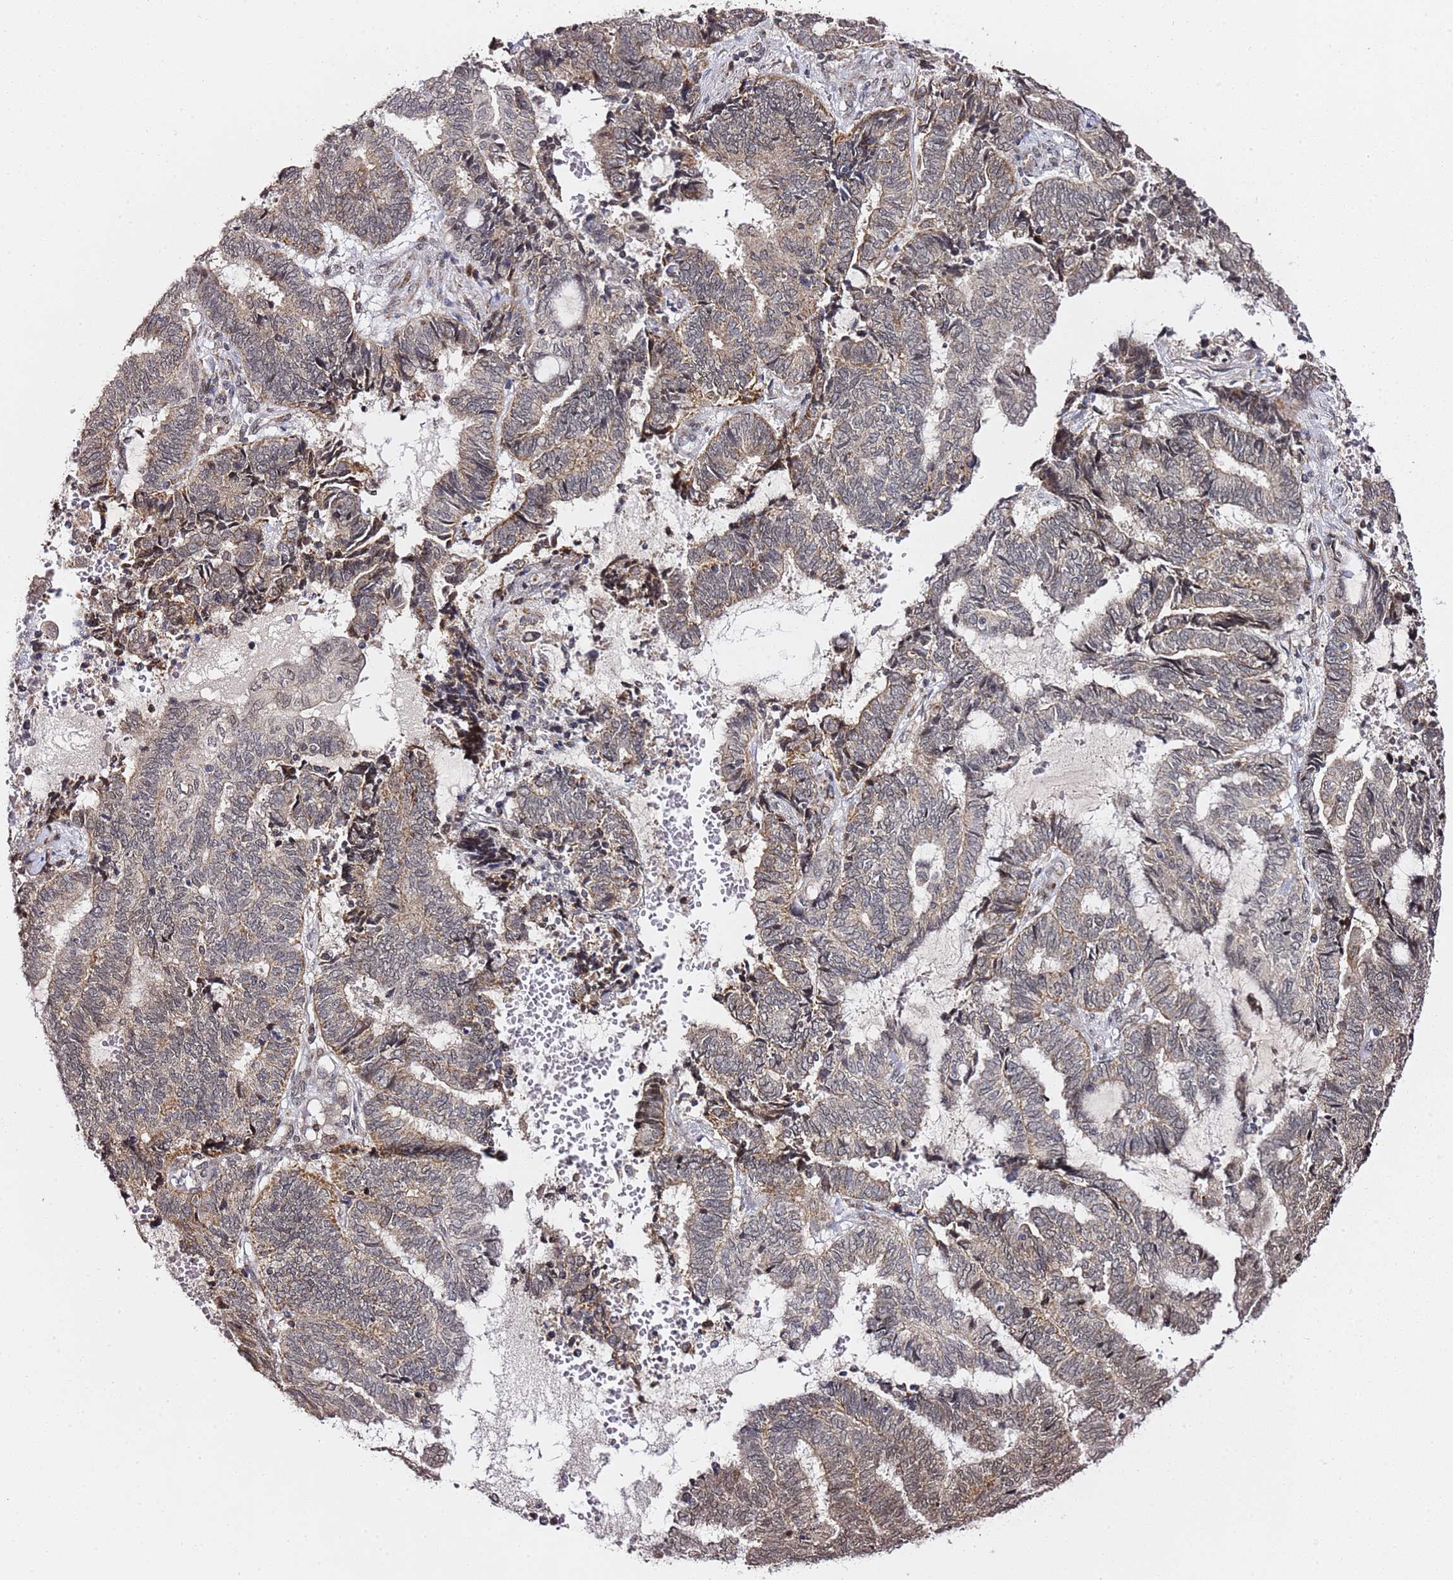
{"staining": {"intensity": "moderate", "quantity": "<25%", "location": "cytoplasmic/membranous"}, "tissue": "endometrial cancer", "cell_type": "Tumor cells", "image_type": "cancer", "snomed": [{"axis": "morphology", "description": "Adenocarcinoma, NOS"}, {"axis": "topography", "description": "Uterus"}, {"axis": "topography", "description": "Endometrium"}], "caption": "Protein staining demonstrates moderate cytoplasmic/membranous staining in about <25% of tumor cells in endometrial adenocarcinoma.", "gene": "TP53AIP1", "patient": {"sex": "female", "age": 70}}